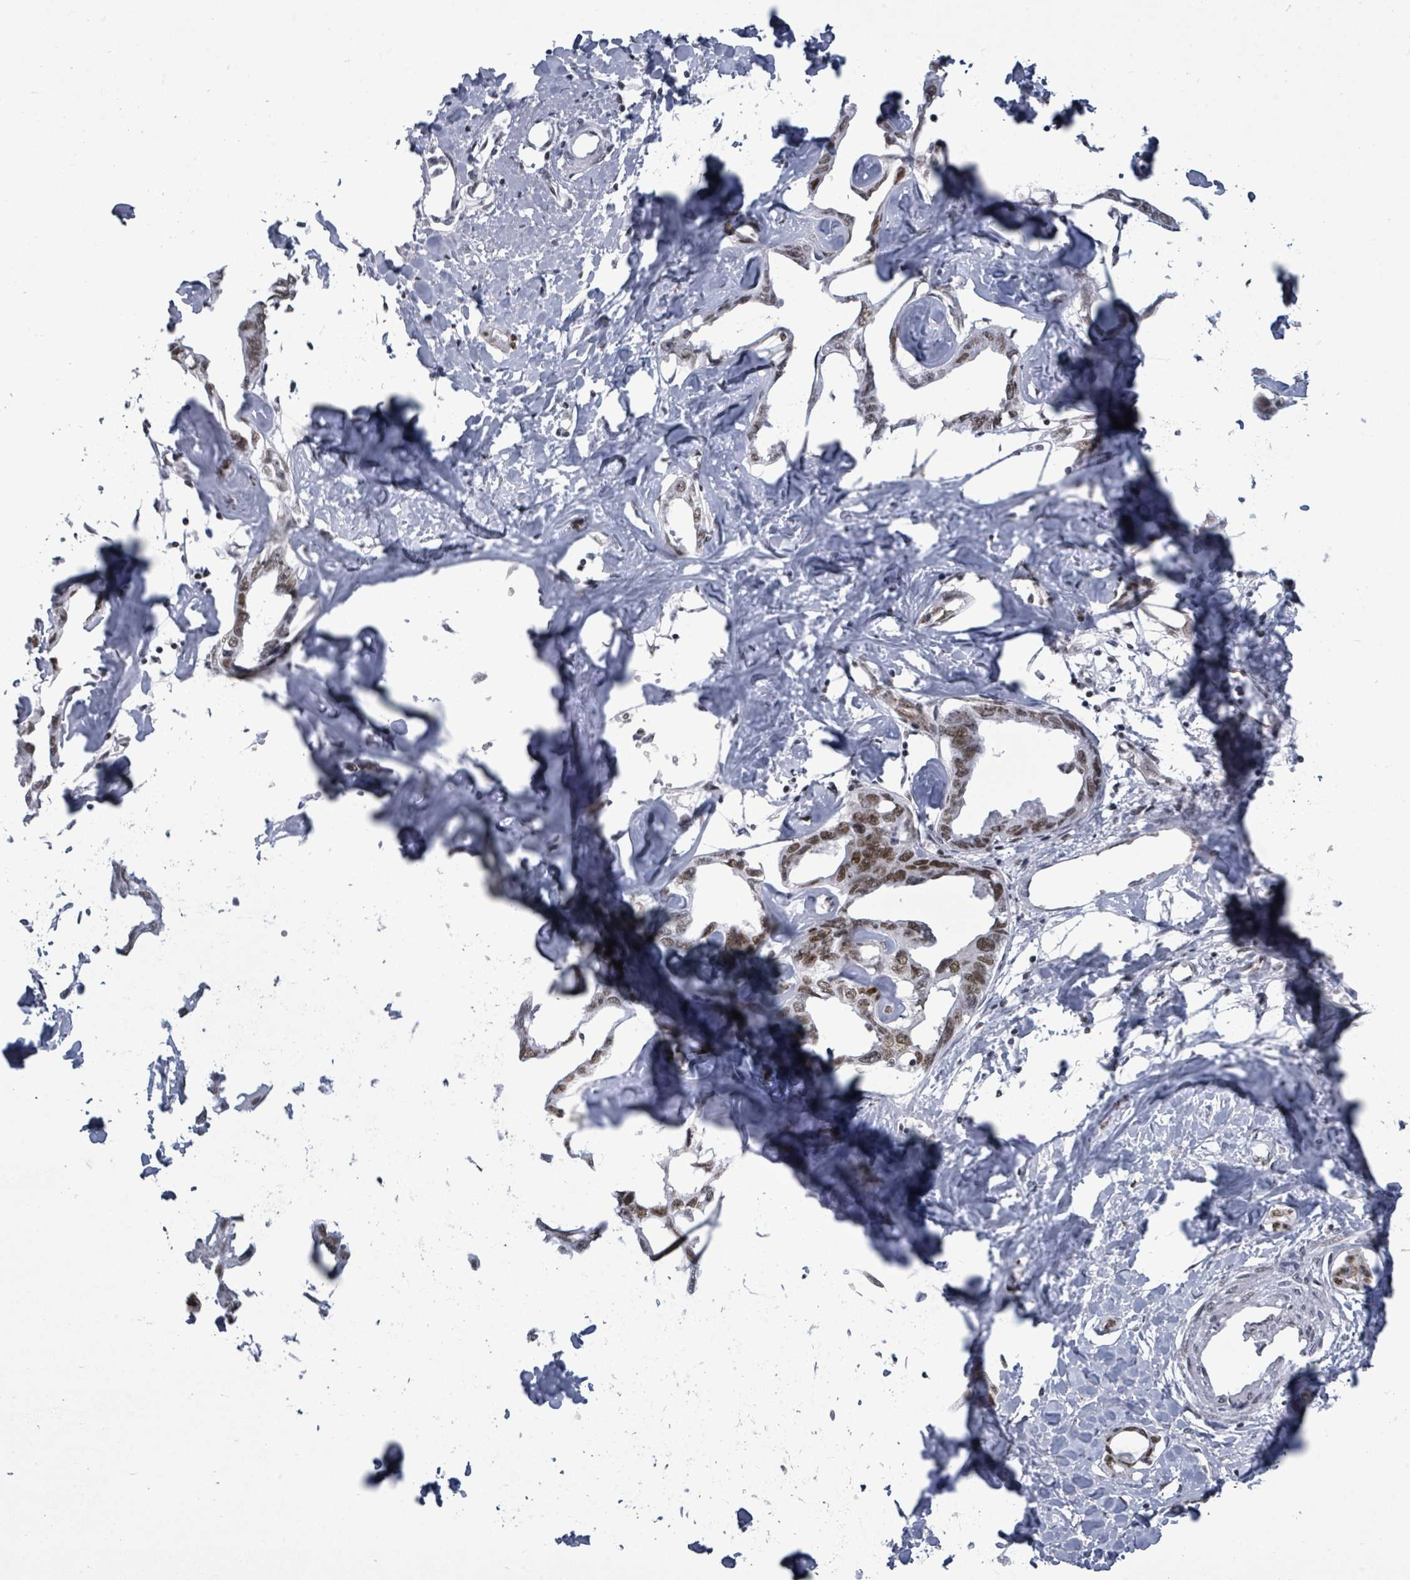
{"staining": {"intensity": "moderate", "quantity": "25%-75%", "location": "nuclear"}, "tissue": "liver cancer", "cell_type": "Tumor cells", "image_type": "cancer", "snomed": [{"axis": "morphology", "description": "Cholangiocarcinoma"}, {"axis": "topography", "description": "Liver"}], "caption": "This image displays immunohistochemistry (IHC) staining of liver cancer (cholangiocarcinoma), with medium moderate nuclear staining in approximately 25%-75% of tumor cells.", "gene": "ERCC5", "patient": {"sex": "male", "age": 59}}